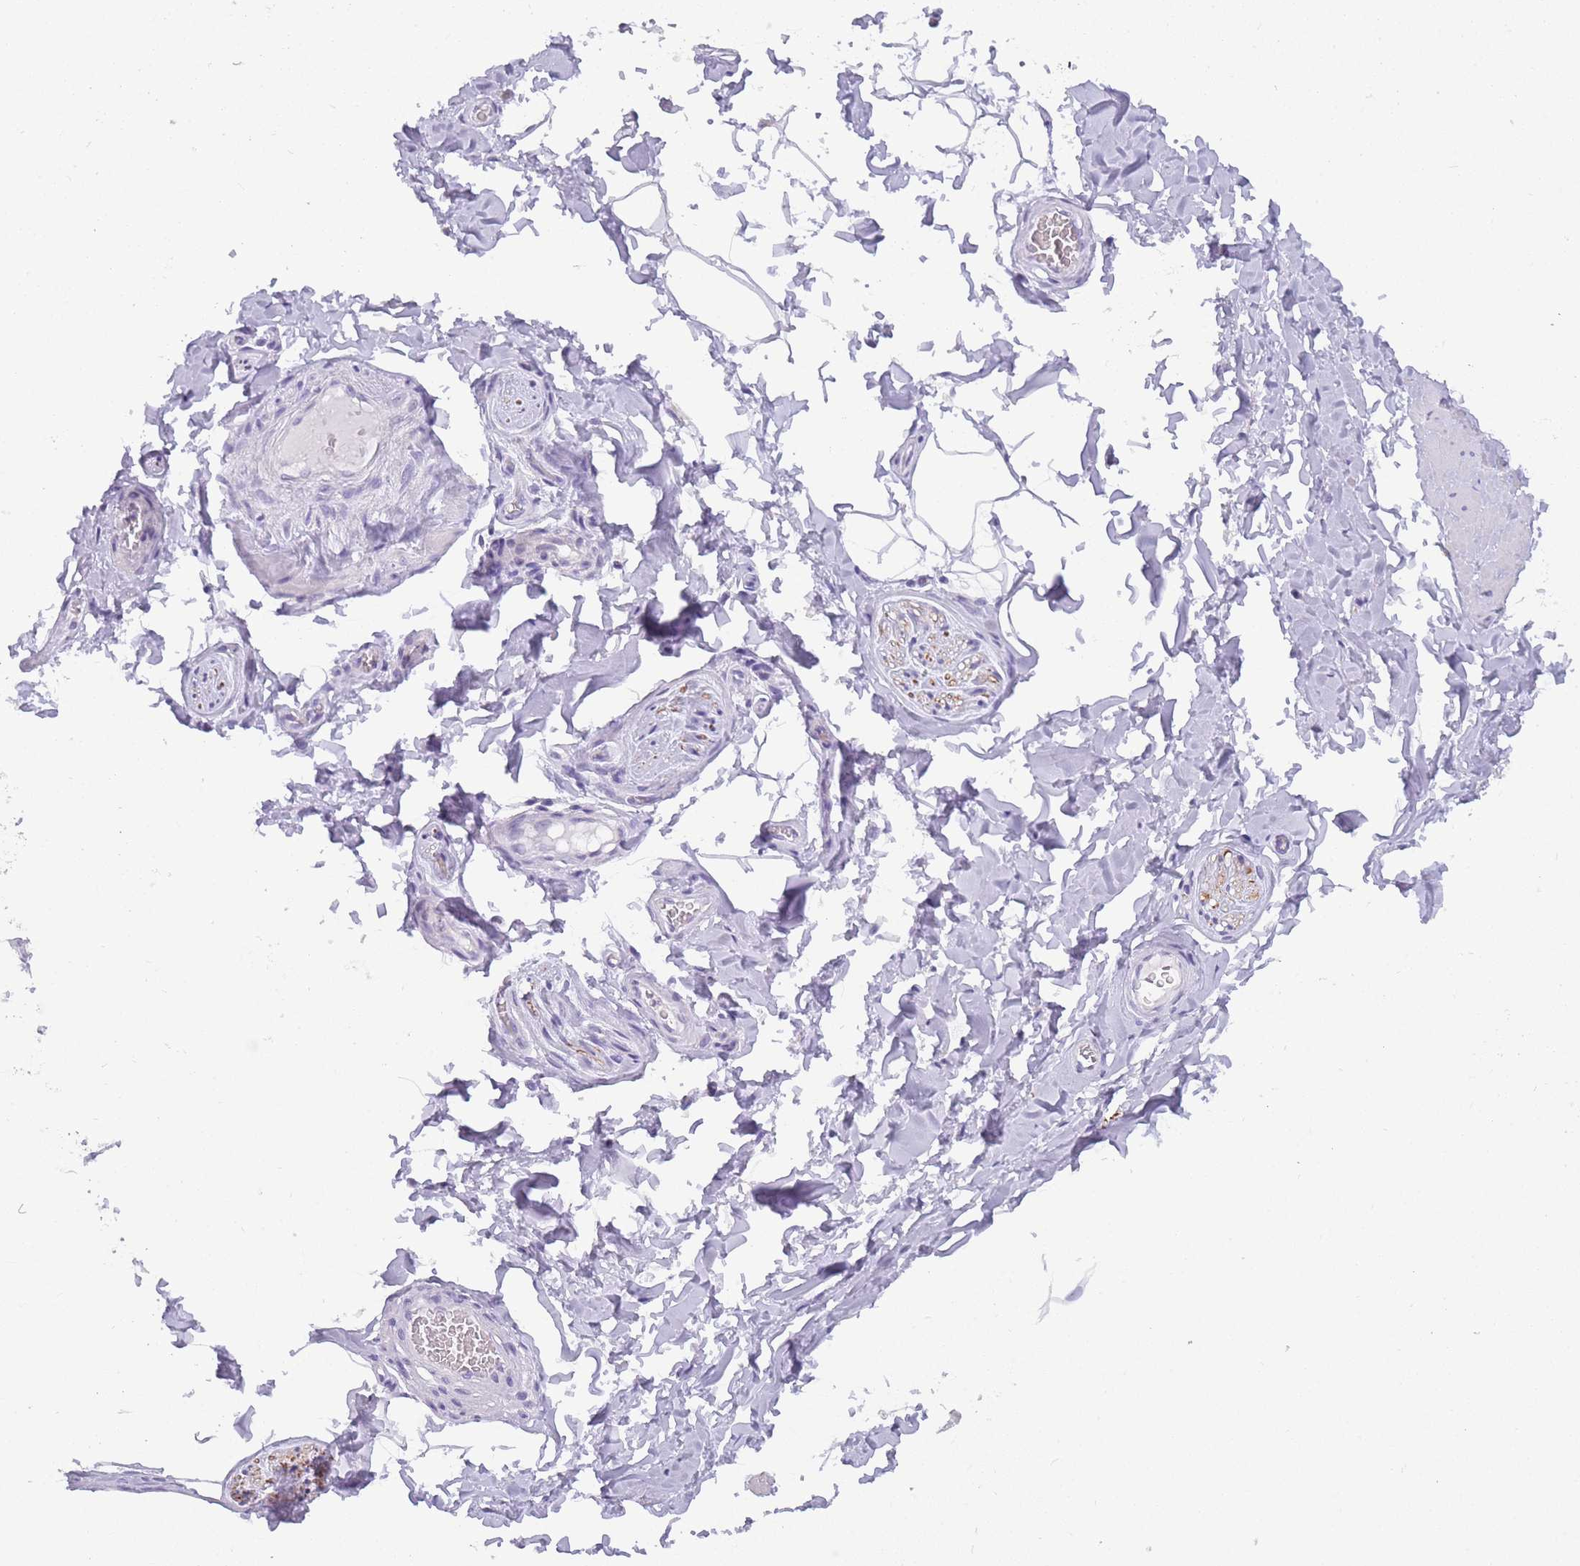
{"staining": {"intensity": "negative", "quantity": "none", "location": "none"}, "tissue": "adipose tissue", "cell_type": "Adipocytes", "image_type": "normal", "snomed": [{"axis": "morphology", "description": "Normal tissue, NOS"}, {"axis": "topography", "description": "Soft tissue"}, {"axis": "topography", "description": "Adipose tissue"}, {"axis": "topography", "description": "Vascular tissue"}, {"axis": "topography", "description": "Peripheral nerve tissue"}], "caption": "IHC of normal adipose tissue reveals no expression in adipocytes. (Brightfield microscopy of DAB immunohistochemistry at high magnification).", "gene": "CR1L", "patient": {"sex": "male", "age": 46}}